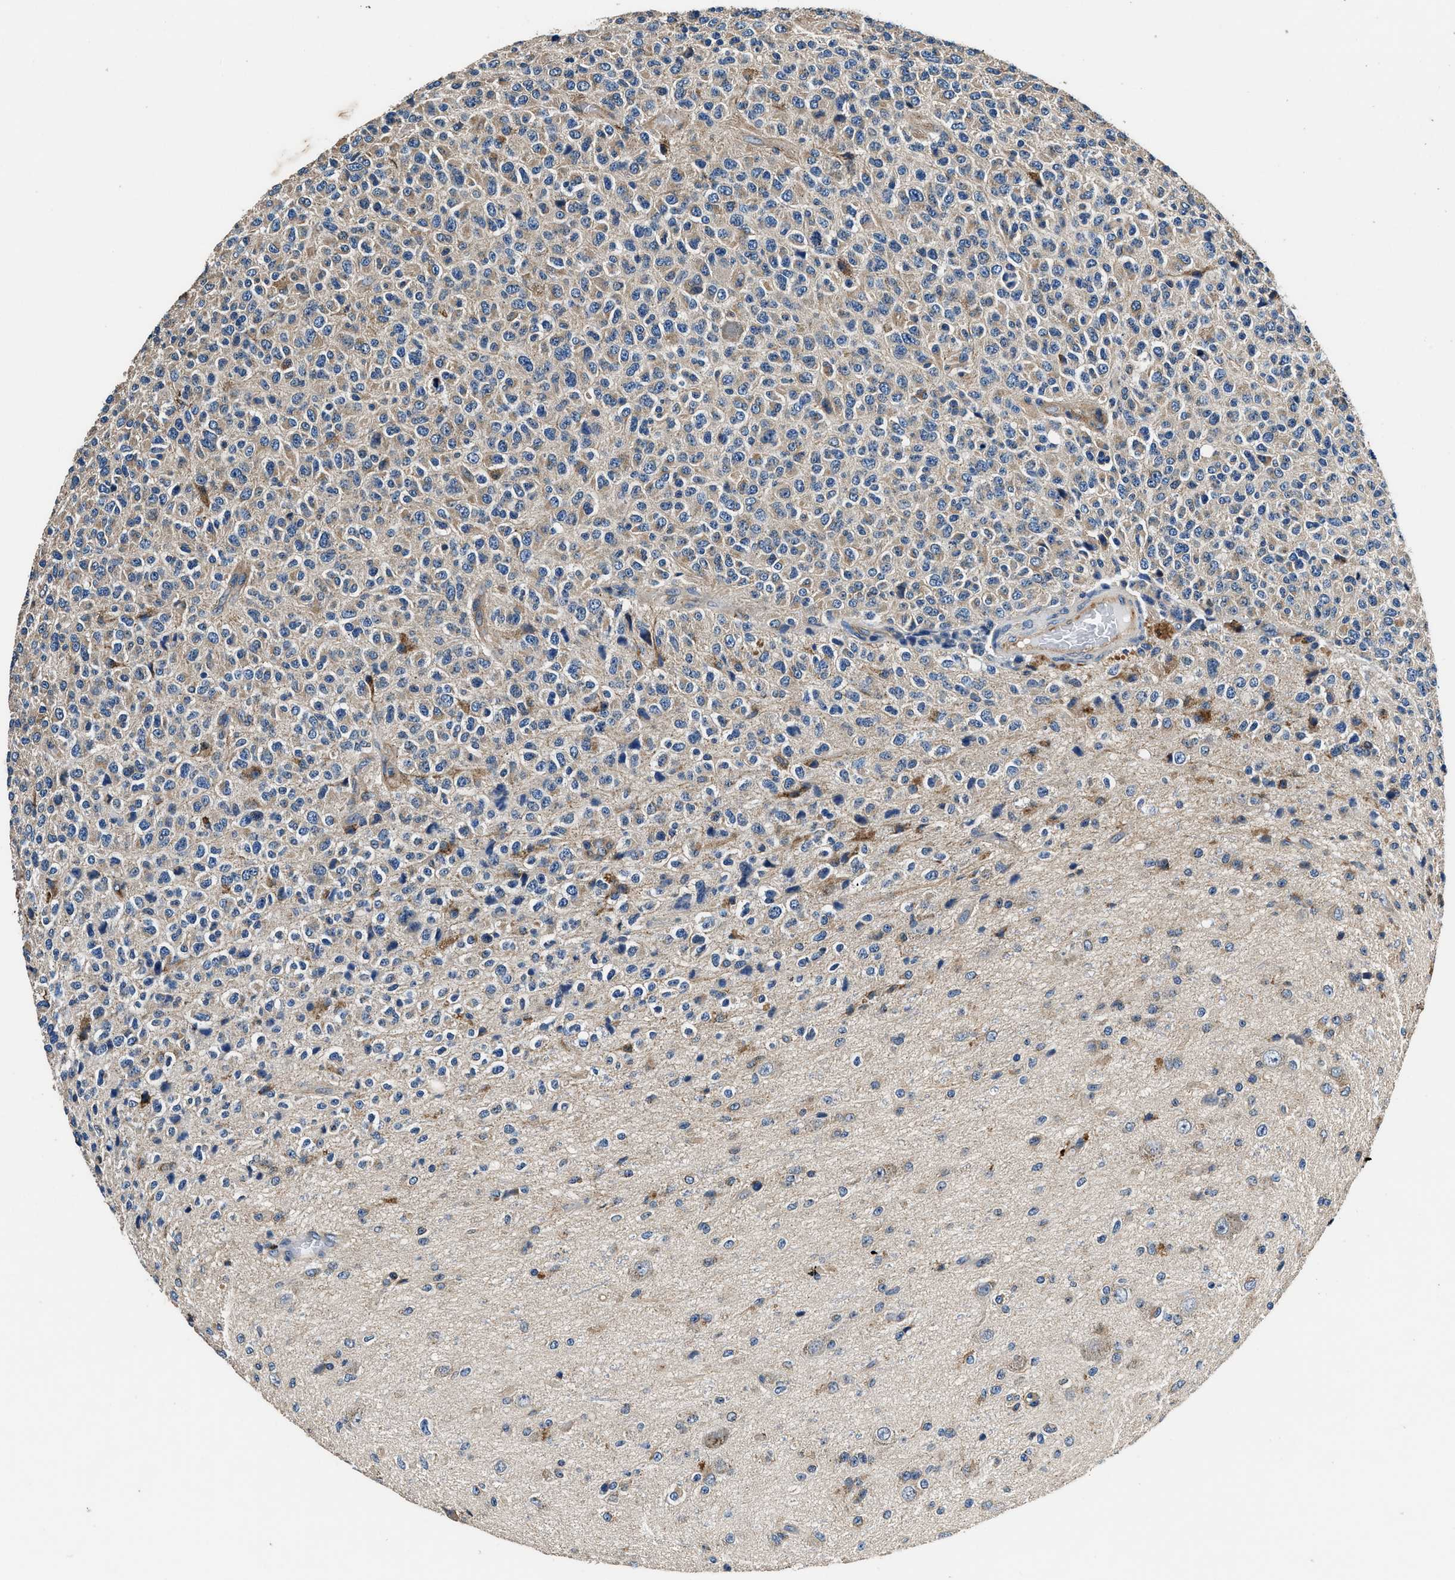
{"staining": {"intensity": "weak", "quantity": "<25%", "location": "cytoplasmic/membranous"}, "tissue": "glioma", "cell_type": "Tumor cells", "image_type": "cancer", "snomed": [{"axis": "morphology", "description": "Glioma, malignant, High grade"}, {"axis": "topography", "description": "pancreas cauda"}], "caption": "Histopathology image shows no significant protein expression in tumor cells of glioma.", "gene": "DHRS7B", "patient": {"sex": "male", "age": 60}}